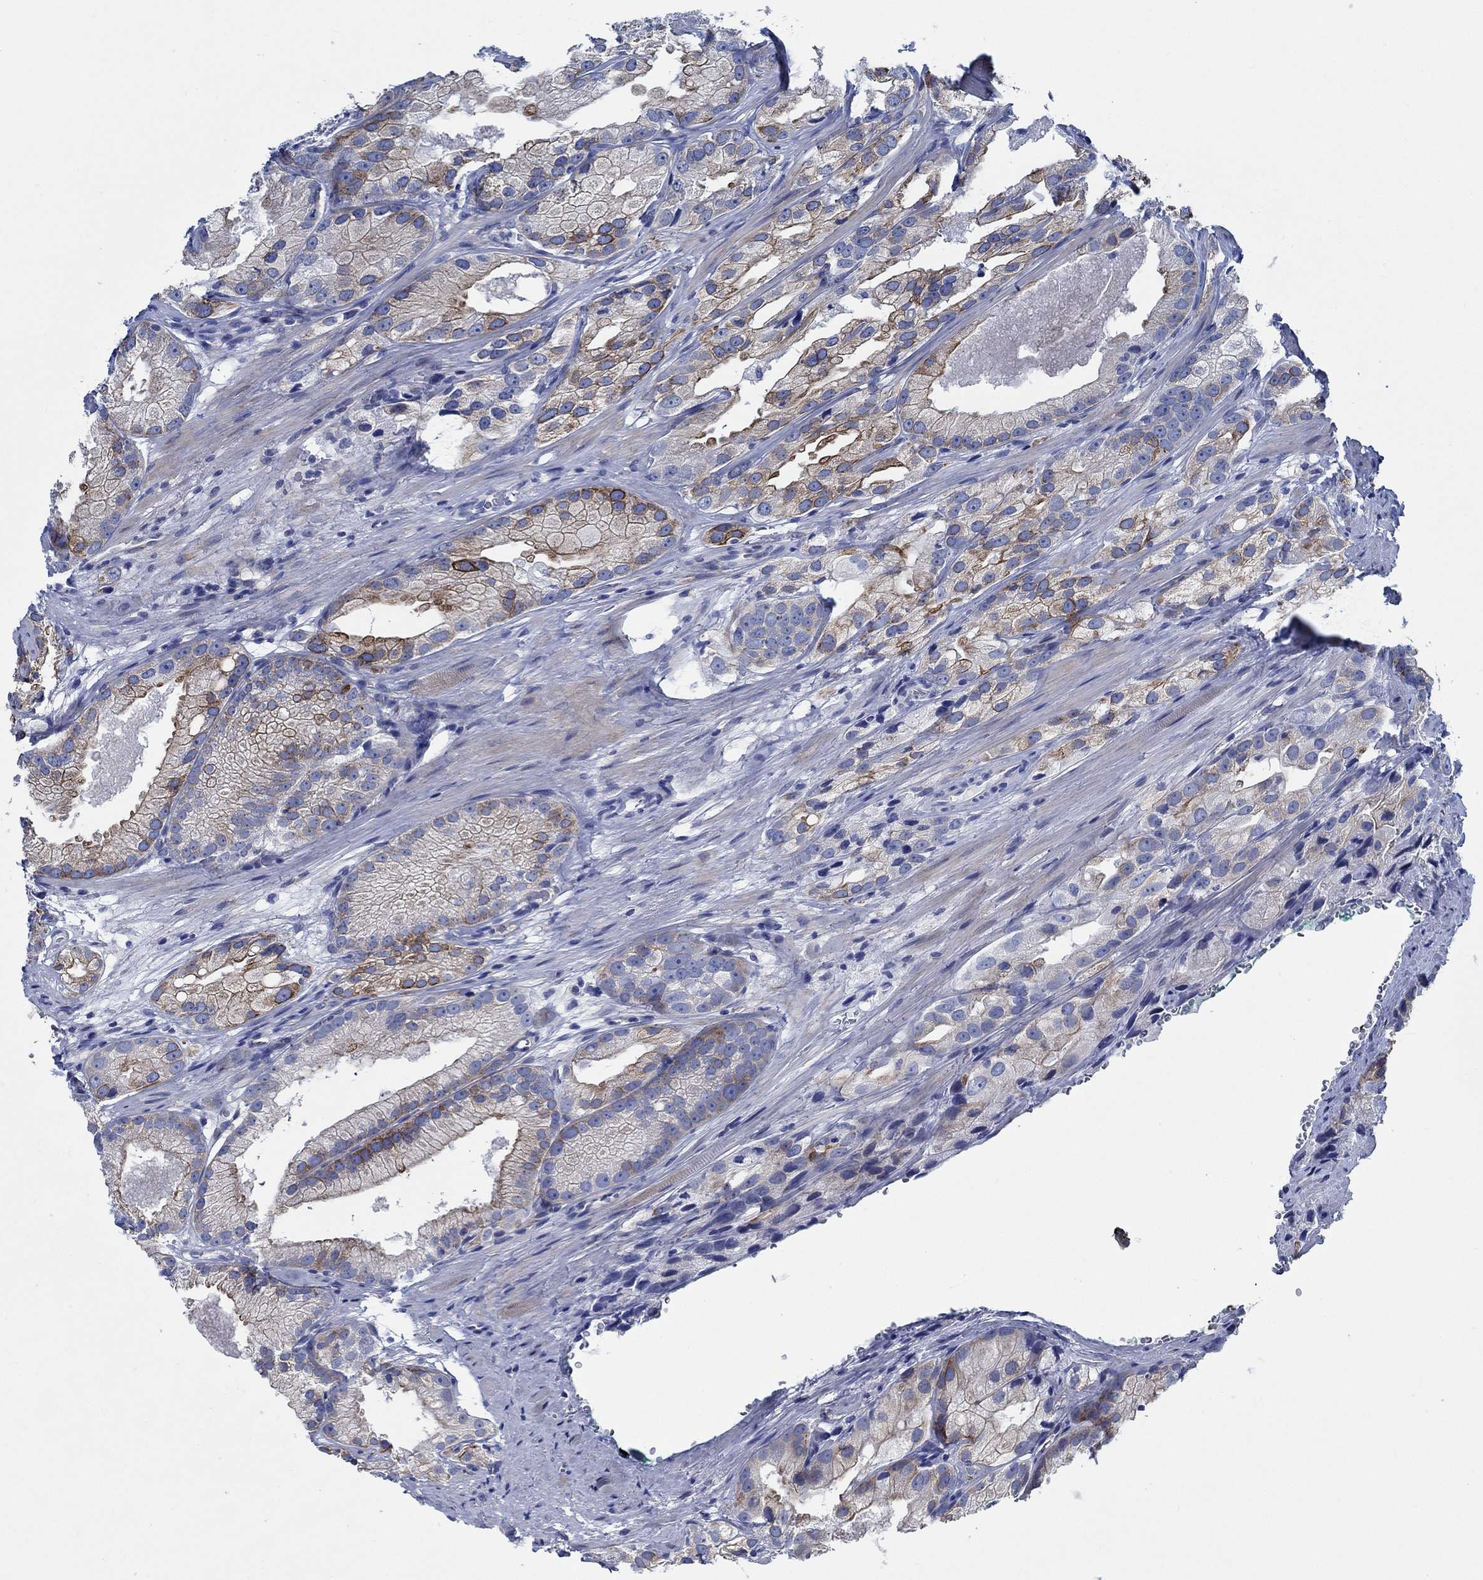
{"staining": {"intensity": "strong", "quantity": "<25%", "location": "cytoplasmic/membranous"}, "tissue": "prostate cancer", "cell_type": "Tumor cells", "image_type": "cancer", "snomed": [{"axis": "morphology", "description": "Adenocarcinoma, High grade"}, {"axis": "topography", "description": "Prostate and seminal vesicle, NOS"}], "caption": "Immunohistochemical staining of prostate cancer shows strong cytoplasmic/membranous protein expression in about <25% of tumor cells.", "gene": "SVEP1", "patient": {"sex": "male", "age": 62}}